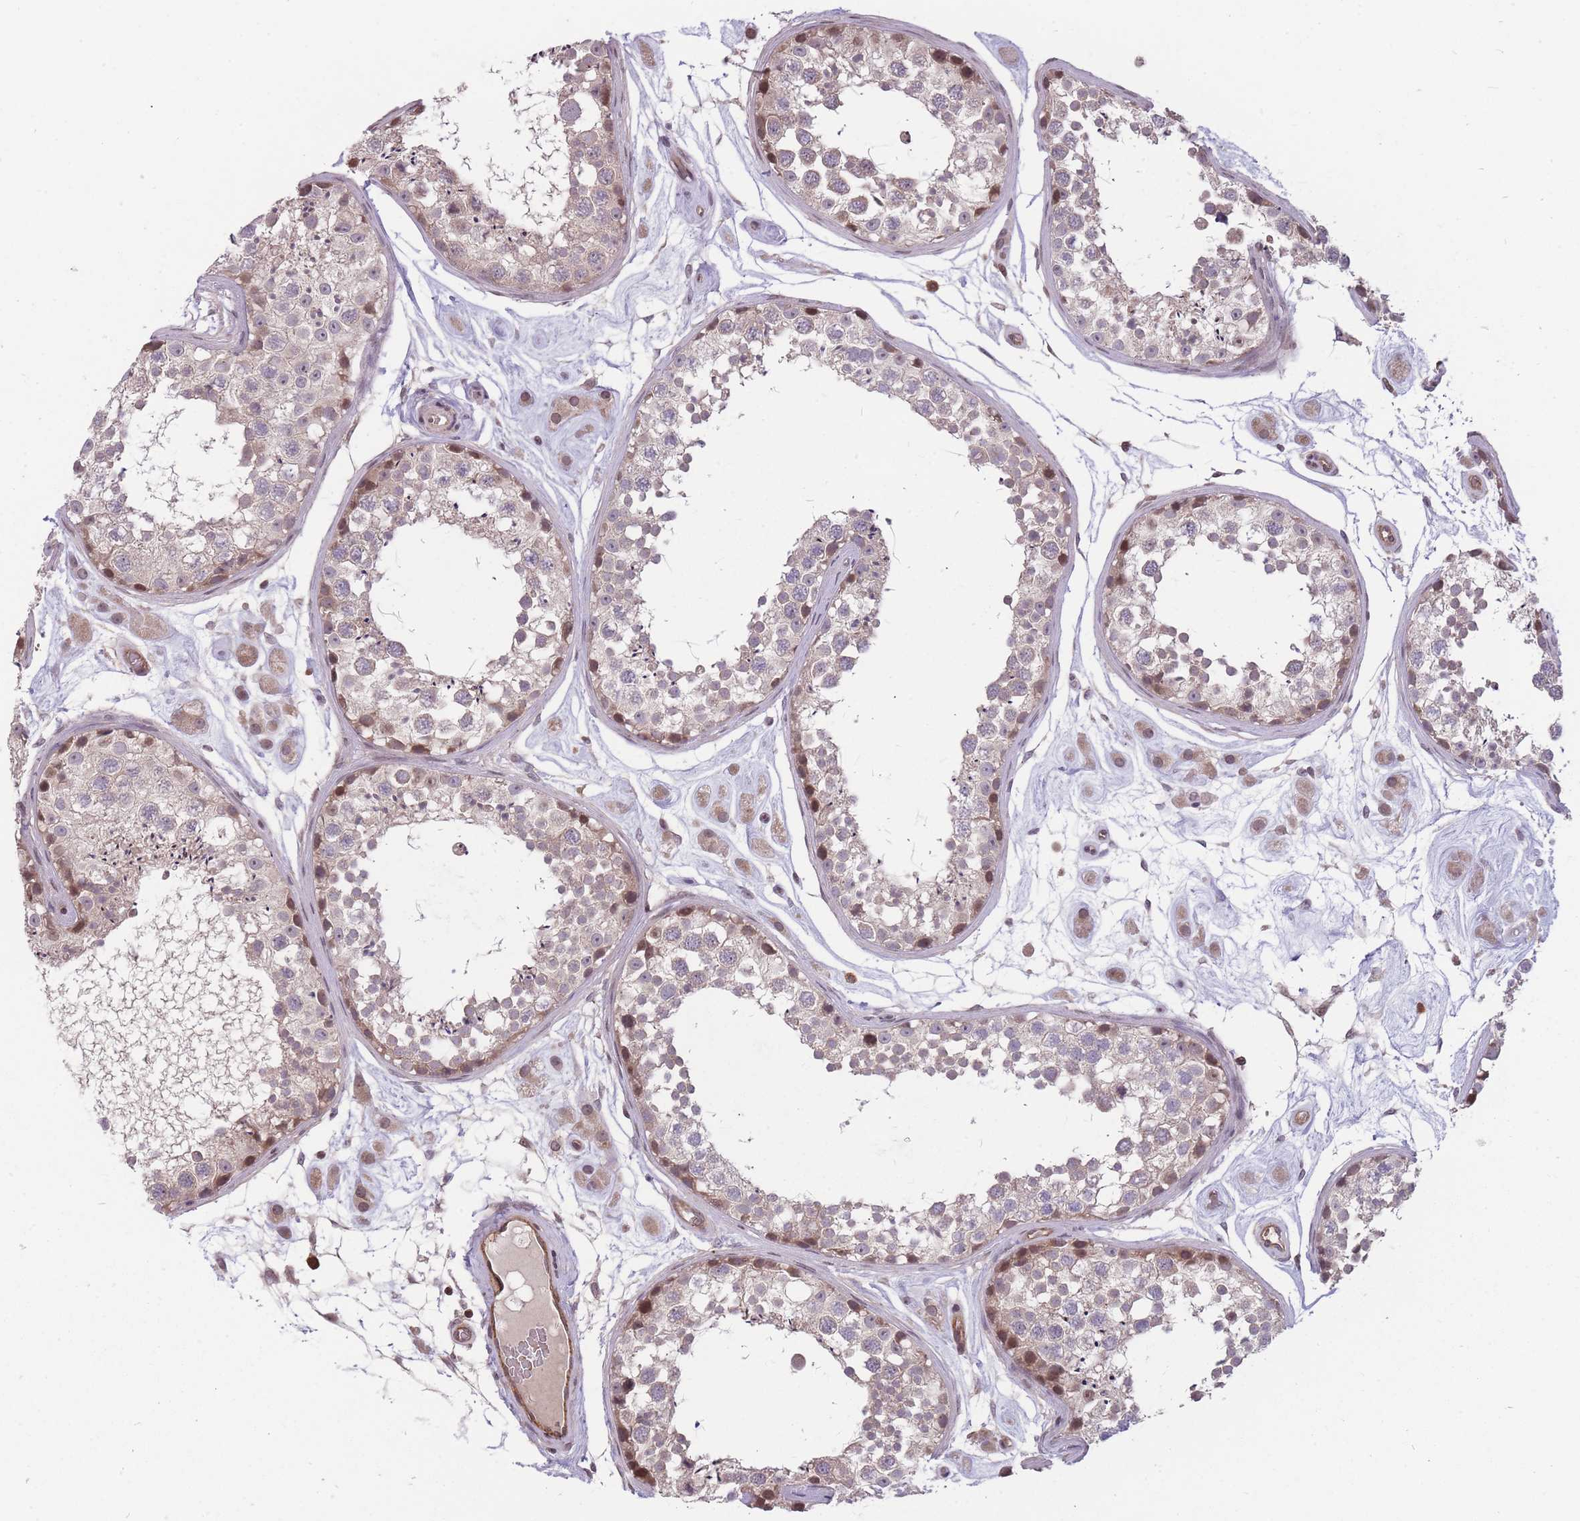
{"staining": {"intensity": "moderate", "quantity": "<25%", "location": "cytoplasmic/membranous,nuclear"}, "tissue": "testis", "cell_type": "Cells in seminiferous ducts", "image_type": "normal", "snomed": [{"axis": "morphology", "description": "Normal tissue, NOS"}, {"axis": "topography", "description": "Testis"}], "caption": "Protein expression by IHC reveals moderate cytoplasmic/membranous,nuclear expression in approximately <25% of cells in seminiferous ducts in normal testis. (Stains: DAB (3,3'-diaminobenzidine) in brown, nuclei in blue, Microscopy: brightfield microscopy at high magnification).", "gene": "GGT5", "patient": {"sex": "male", "age": 25}}